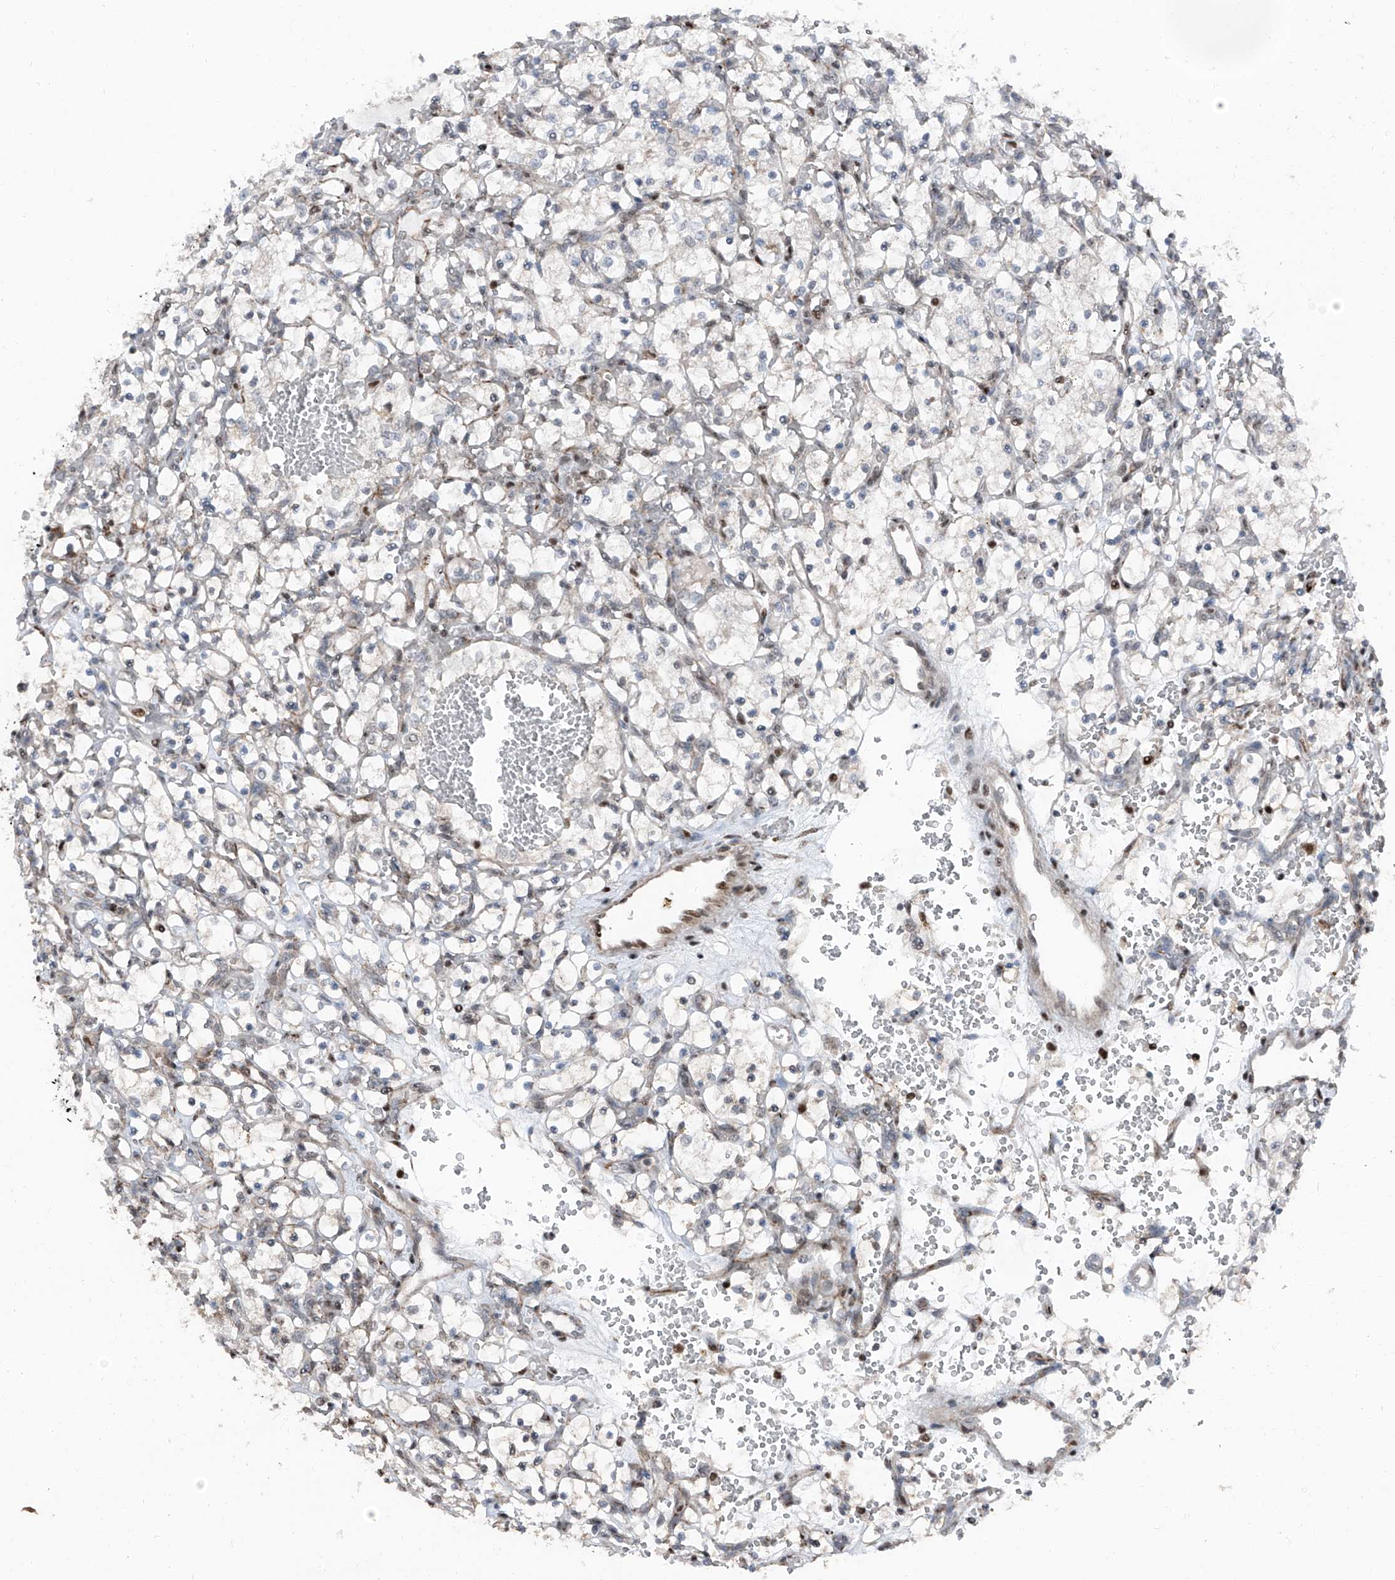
{"staining": {"intensity": "negative", "quantity": "none", "location": "none"}, "tissue": "renal cancer", "cell_type": "Tumor cells", "image_type": "cancer", "snomed": [{"axis": "morphology", "description": "Adenocarcinoma, NOS"}, {"axis": "topography", "description": "Kidney"}], "caption": "Tumor cells are negative for brown protein staining in renal adenocarcinoma.", "gene": "FKBP5", "patient": {"sex": "female", "age": 69}}